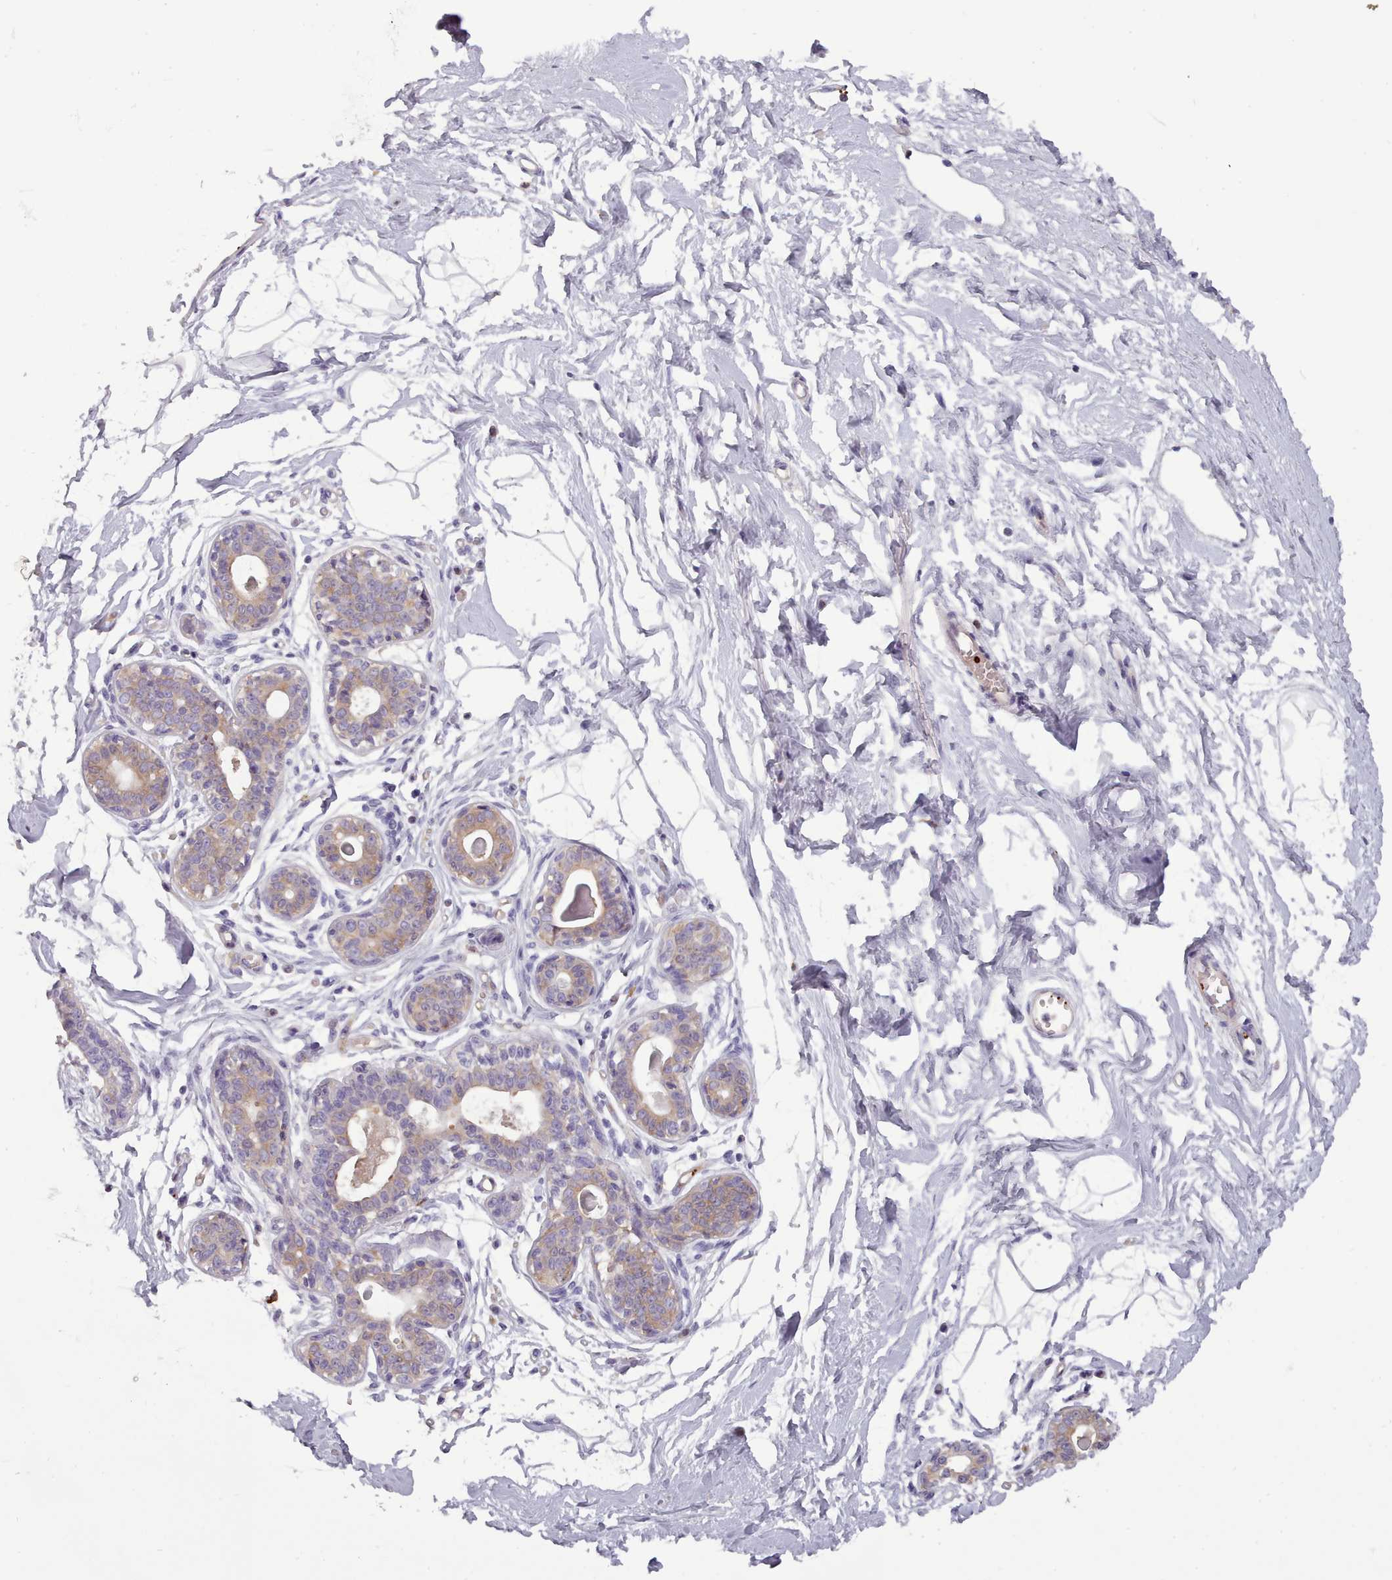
{"staining": {"intensity": "negative", "quantity": "none", "location": "none"}, "tissue": "breast", "cell_type": "Adipocytes", "image_type": "normal", "snomed": [{"axis": "morphology", "description": "Normal tissue, NOS"}, {"axis": "topography", "description": "Breast"}], "caption": "There is no significant positivity in adipocytes of breast. (Brightfield microscopy of DAB immunohistochemistry (IHC) at high magnification).", "gene": "NDST2", "patient": {"sex": "female", "age": 45}}